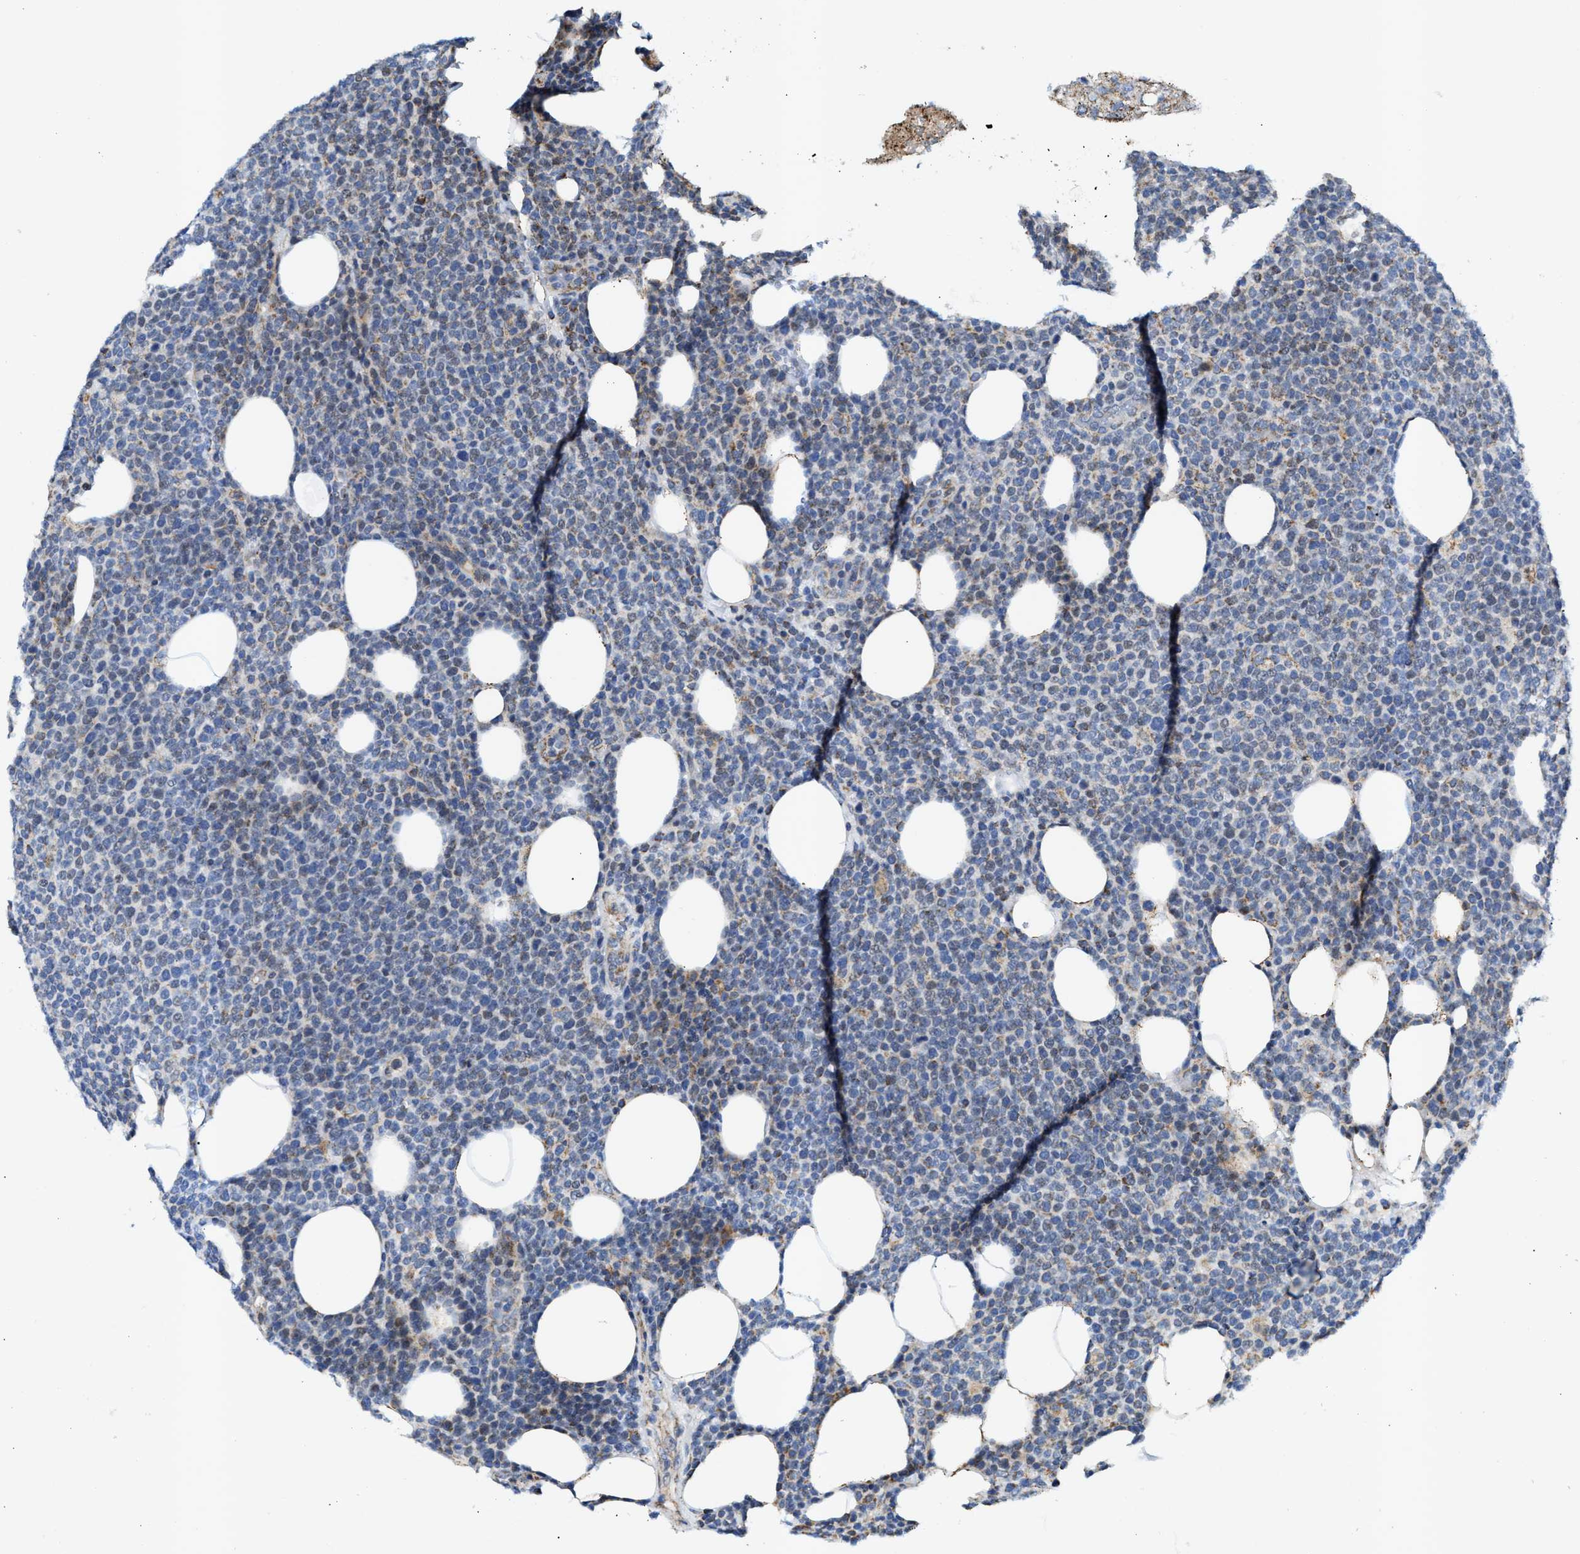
{"staining": {"intensity": "negative", "quantity": "none", "location": "none"}, "tissue": "lymphoma", "cell_type": "Tumor cells", "image_type": "cancer", "snomed": [{"axis": "morphology", "description": "Malignant lymphoma, non-Hodgkin's type, High grade"}, {"axis": "topography", "description": "Lymph node"}], "caption": "There is no significant positivity in tumor cells of lymphoma.", "gene": "JAG1", "patient": {"sex": "male", "age": 61}}